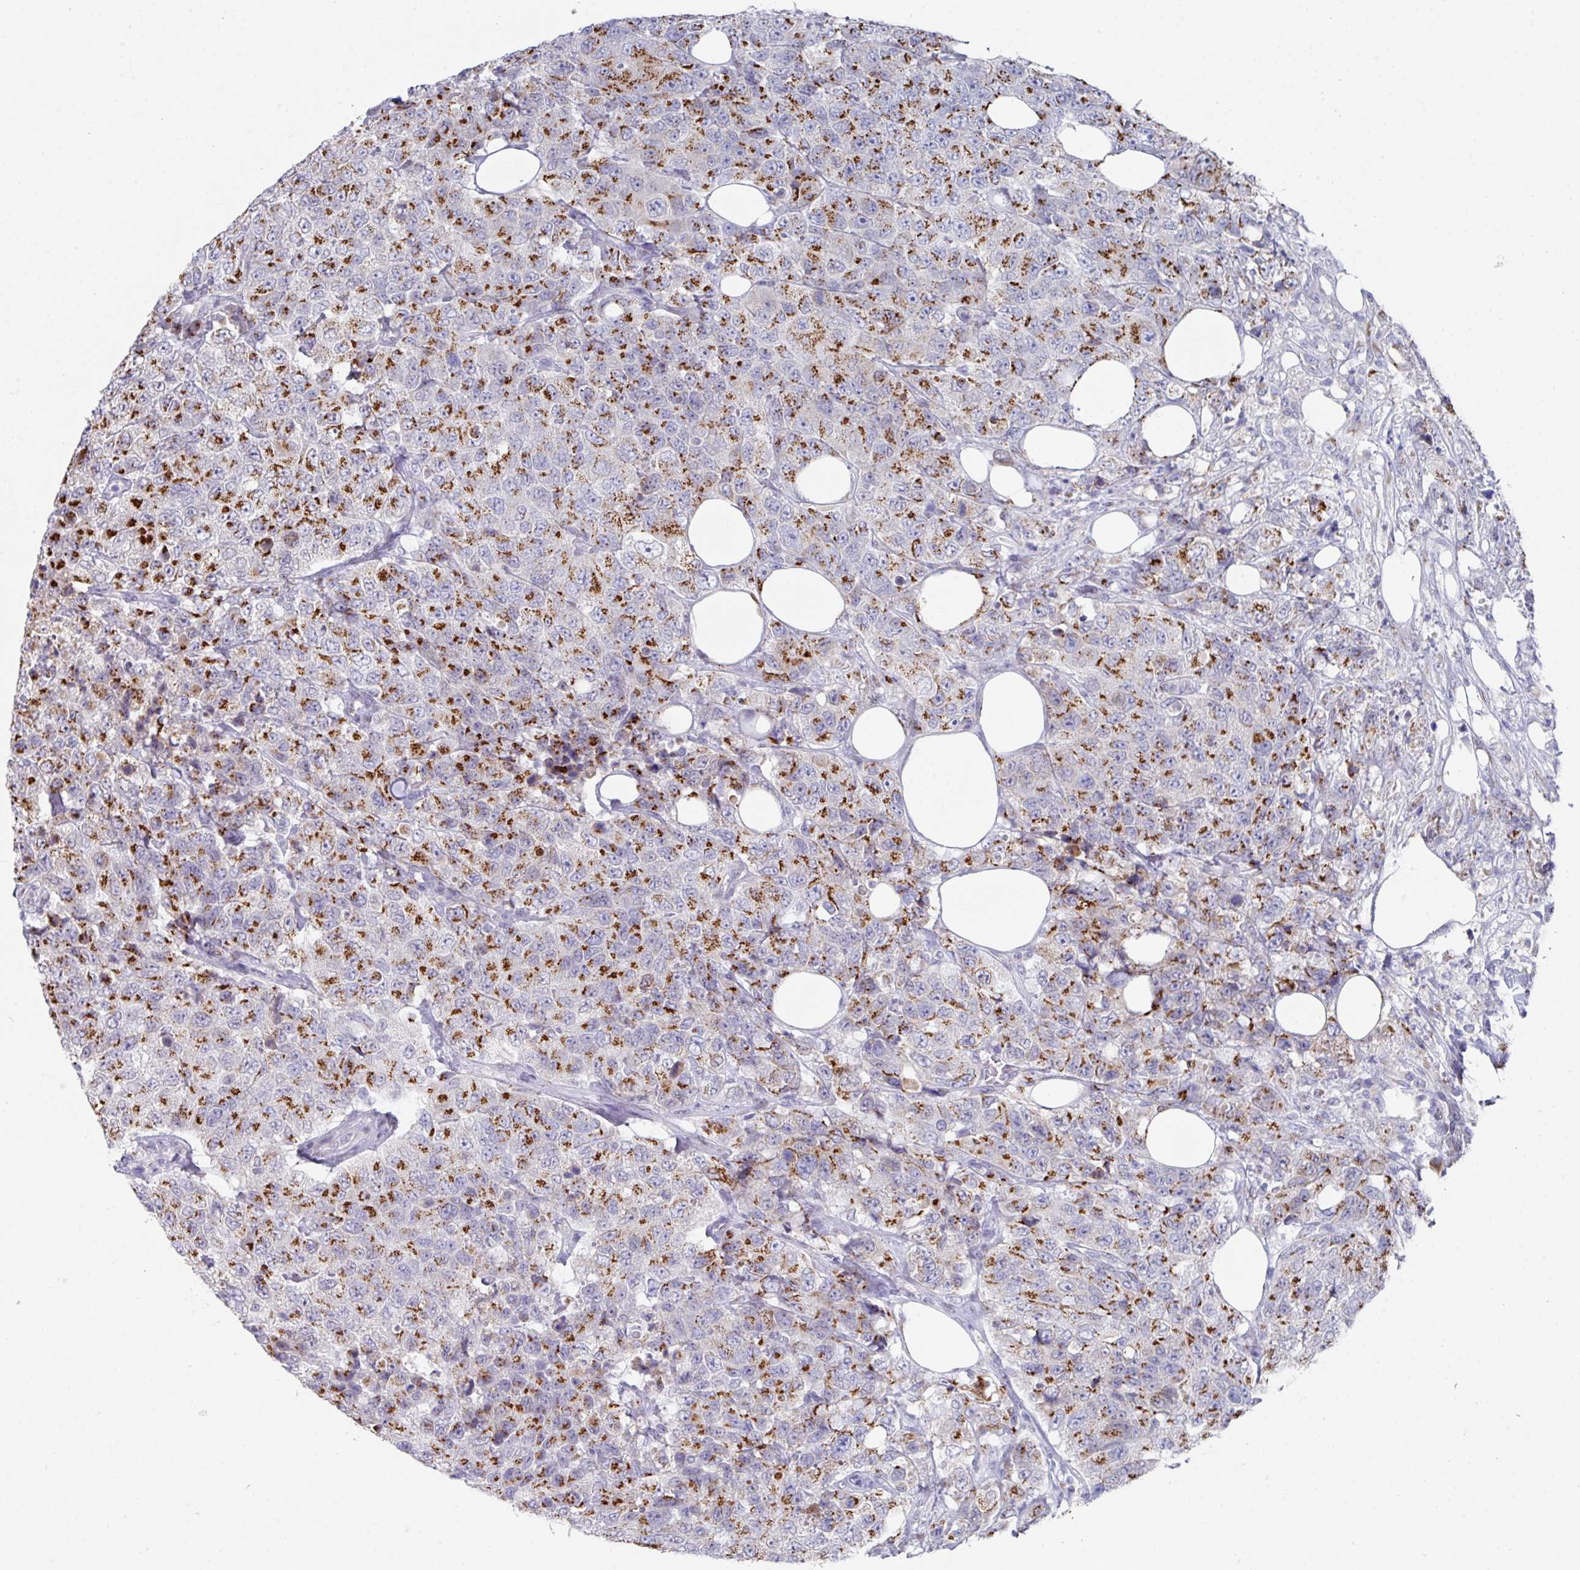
{"staining": {"intensity": "moderate", "quantity": ">75%", "location": "cytoplasmic/membranous"}, "tissue": "urothelial cancer", "cell_type": "Tumor cells", "image_type": "cancer", "snomed": [{"axis": "morphology", "description": "Urothelial carcinoma, High grade"}, {"axis": "topography", "description": "Urinary bladder"}], "caption": "DAB (3,3'-diaminobenzidine) immunohistochemical staining of human urothelial cancer exhibits moderate cytoplasmic/membranous protein positivity in about >75% of tumor cells.", "gene": "VKORC1L1", "patient": {"sex": "female", "age": 78}}